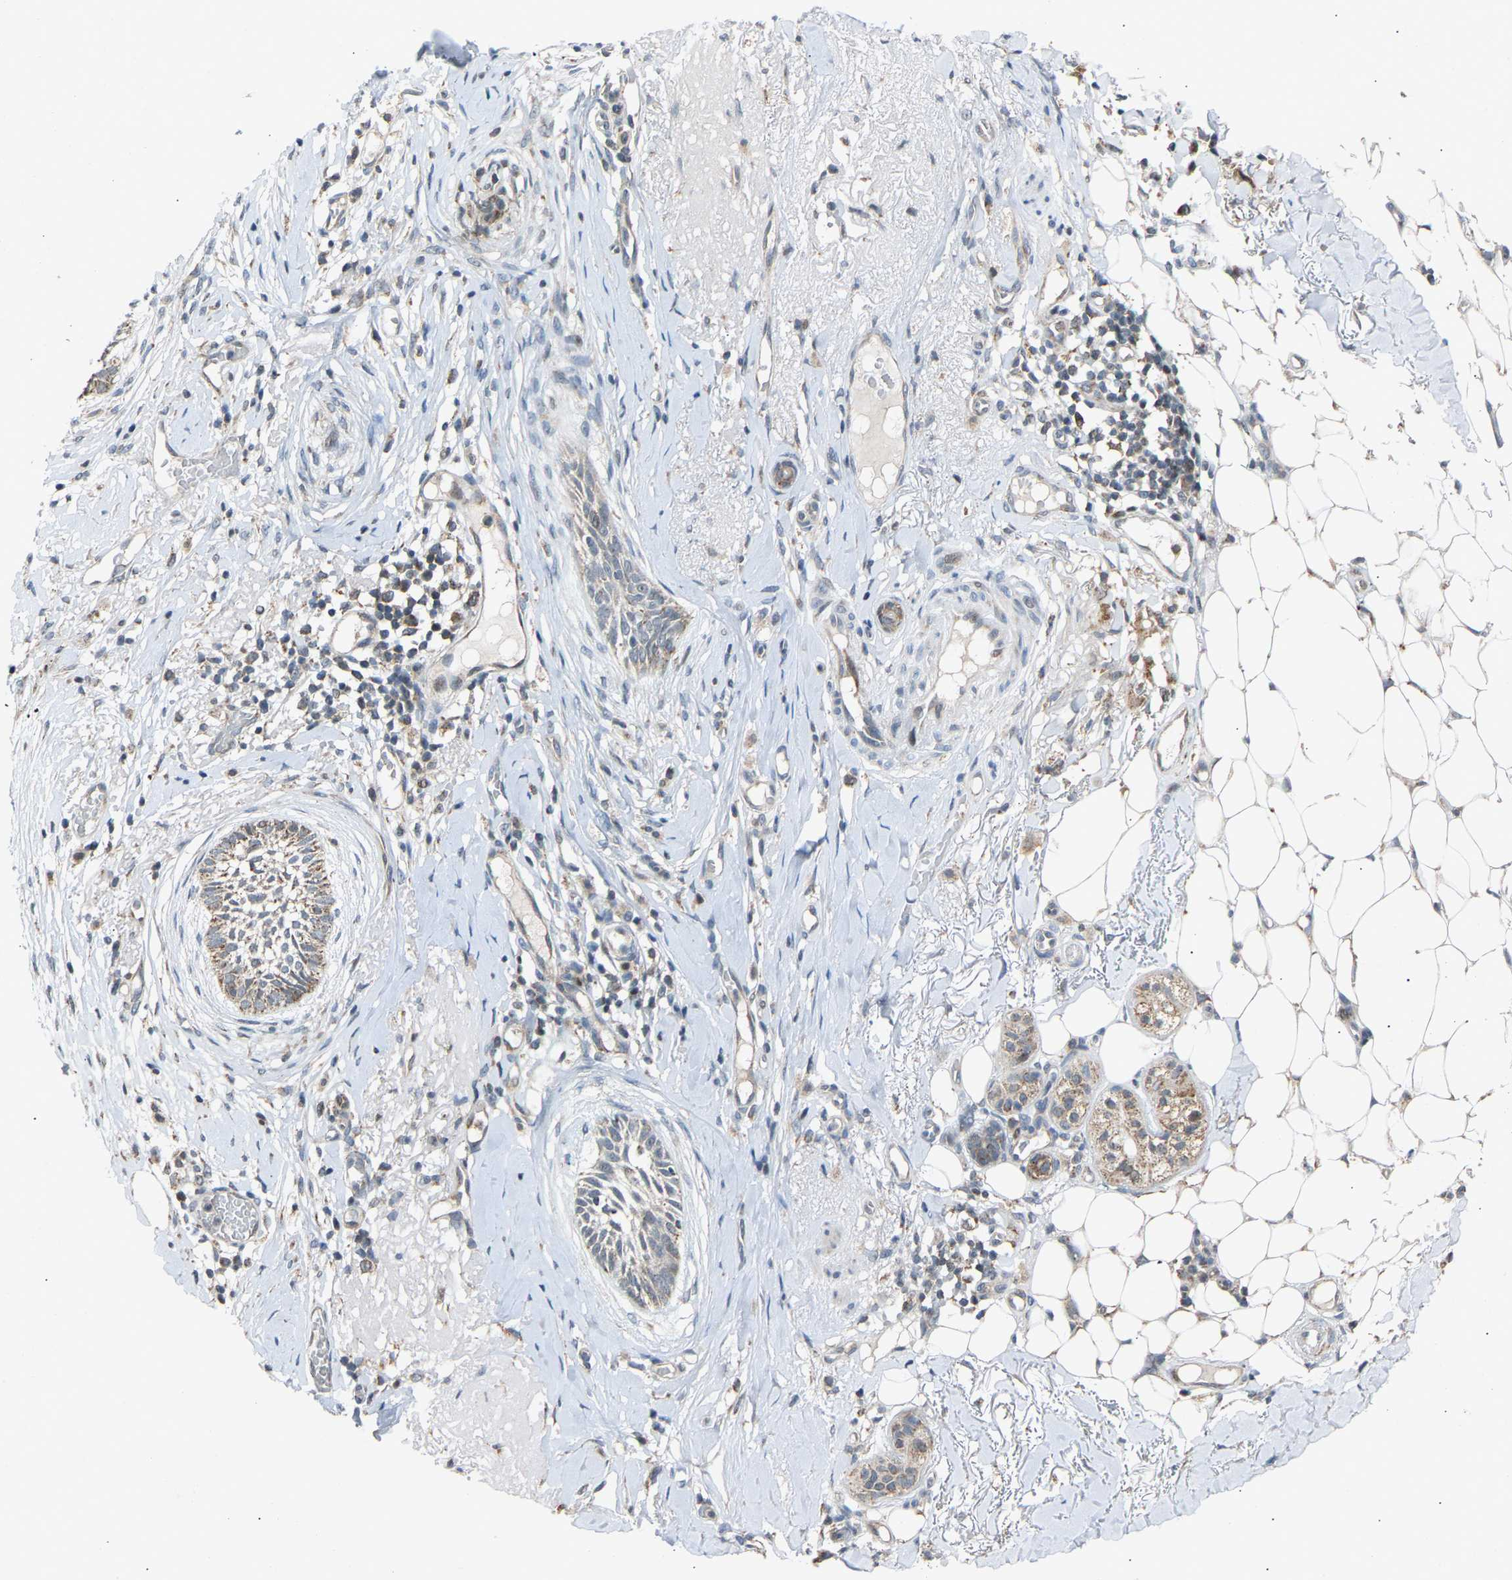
{"staining": {"intensity": "moderate", "quantity": "<25%", "location": "cytoplasmic/membranous"}, "tissue": "skin cancer", "cell_type": "Tumor cells", "image_type": "cancer", "snomed": [{"axis": "morphology", "description": "Basal cell carcinoma"}, {"axis": "topography", "description": "Skin"}], "caption": "High-magnification brightfield microscopy of basal cell carcinoma (skin) stained with DAB (3,3'-diaminobenzidine) (brown) and counterstained with hematoxylin (blue). tumor cells exhibit moderate cytoplasmic/membranous staining is identified in approximately<25% of cells. Using DAB (3,3'-diaminobenzidine) (brown) and hematoxylin (blue) stains, captured at high magnification using brightfield microscopy.", "gene": "SLIRP", "patient": {"sex": "female", "age": 88}}